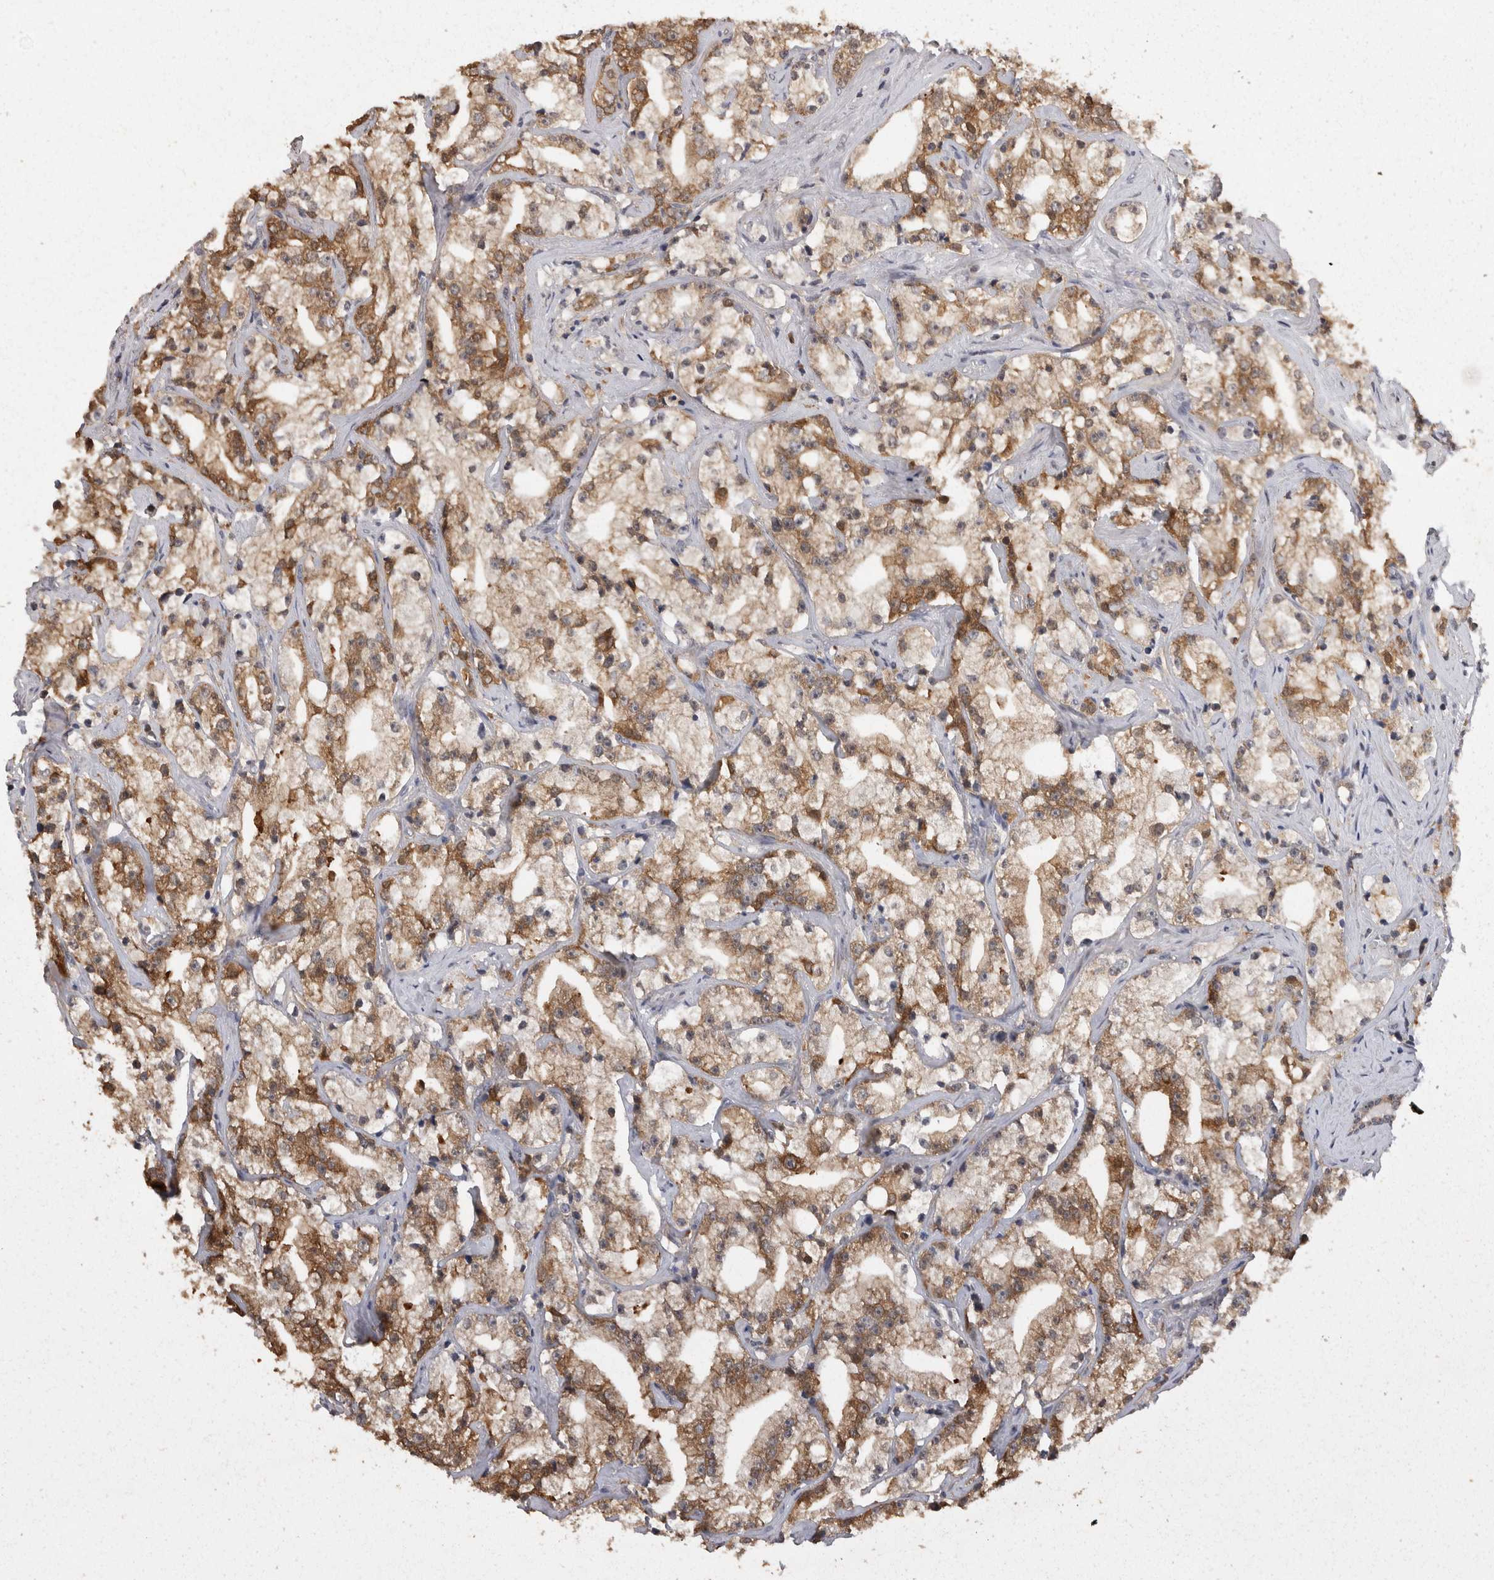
{"staining": {"intensity": "moderate", "quantity": ">75%", "location": "cytoplasmic/membranous"}, "tissue": "prostate cancer", "cell_type": "Tumor cells", "image_type": "cancer", "snomed": [{"axis": "morphology", "description": "Adenocarcinoma, High grade"}, {"axis": "topography", "description": "Prostate"}], "caption": "Prostate cancer was stained to show a protein in brown. There is medium levels of moderate cytoplasmic/membranous positivity in about >75% of tumor cells. Using DAB (brown) and hematoxylin (blue) stains, captured at high magnification using brightfield microscopy.", "gene": "ACAT2", "patient": {"sex": "male", "age": 64}}